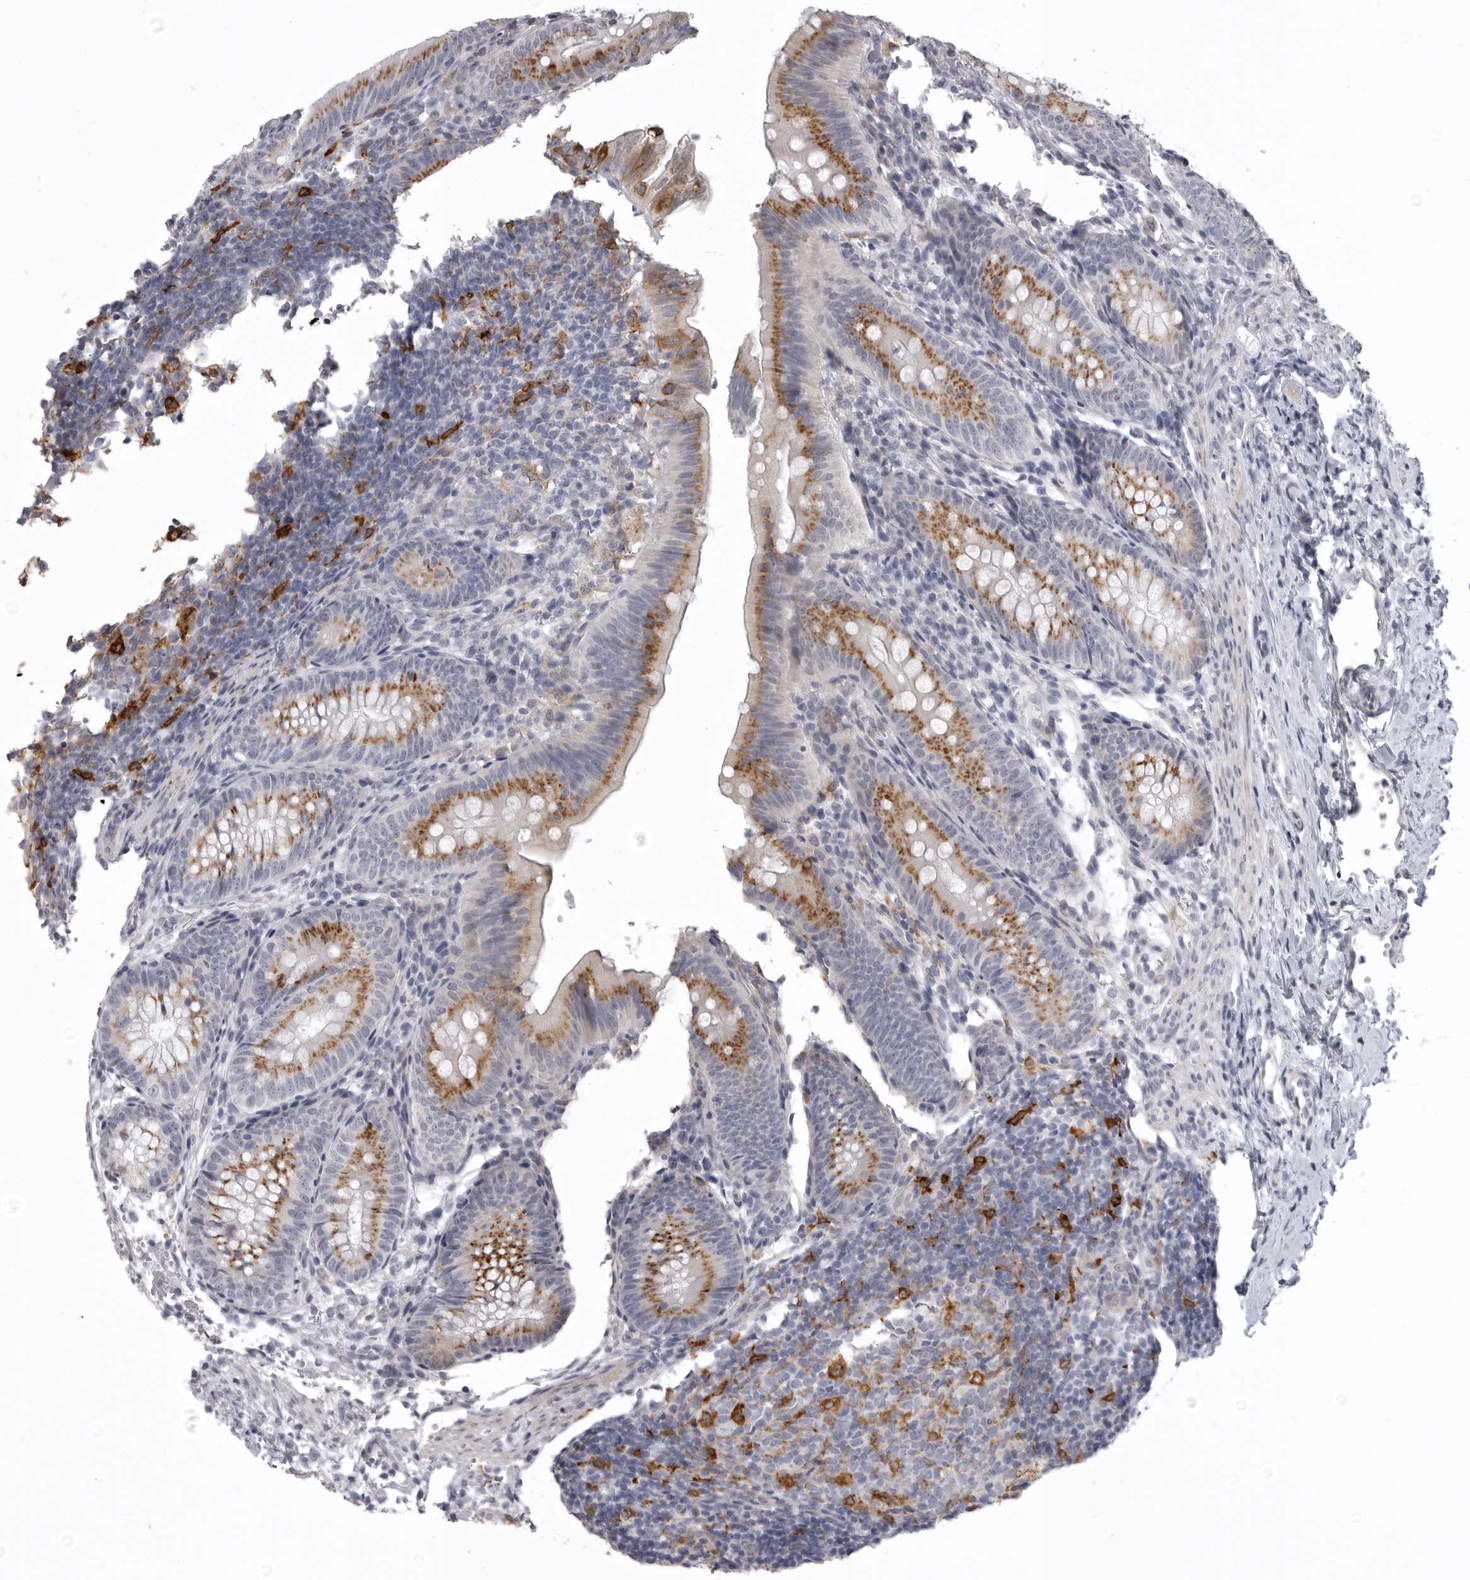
{"staining": {"intensity": "moderate", "quantity": ">75%", "location": "cytoplasmic/membranous"}, "tissue": "appendix", "cell_type": "Glandular cells", "image_type": "normal", "snomed": [{"axis": "morphology", "description": "Normal tissue, NOS"}, {"axis": "topography", "description": "Appendix"}], "caption": "A medium amount of moderate cytoplasmic/membranous positivity is present in about >75% of glandular cells in unremarkable appendix.", "gene": "NCEH1", "patient": {"sex": "male", "age": 1}}